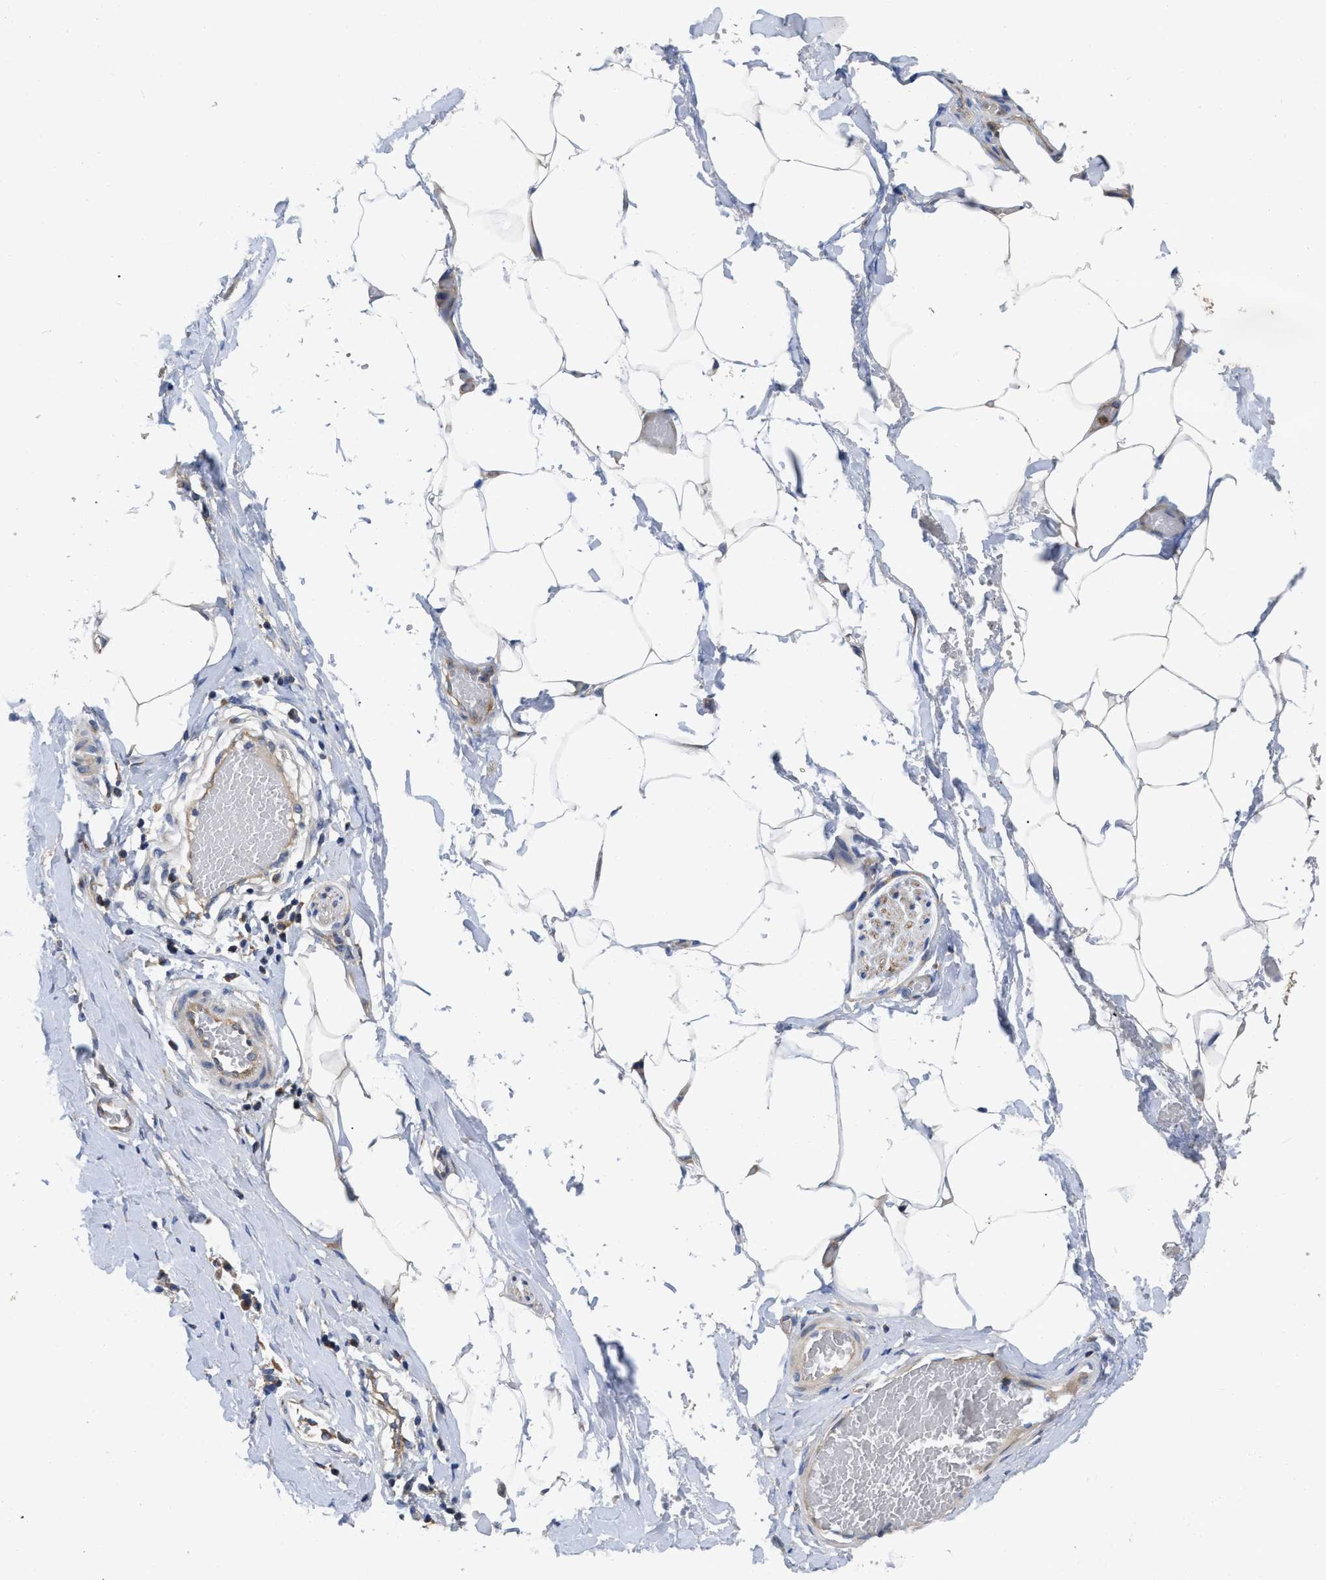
{"staining": {"intensity": "negative", "quantity": "none", "location": "none"}, "tissue": "adipose tissue", "cell_type": "Adipocytes", "image_type": "normal", "snomed": [{"axis": "morphology", "description": "Normal tissue, NOS"}, {"axis": "morphology", "description": "Adenocarcinoma, NOS"}, {"axis": "topography", "description": "Colon"}, {"axis": "topography", "description": "Peripheral nerve tissue"}], "caption": "Immunohistochemical staining of normal adipose tissue displays no significant expression in adipocytes.", "gene": "RAP1GDS1", "patient": {"sex": "male", "age": 14}}